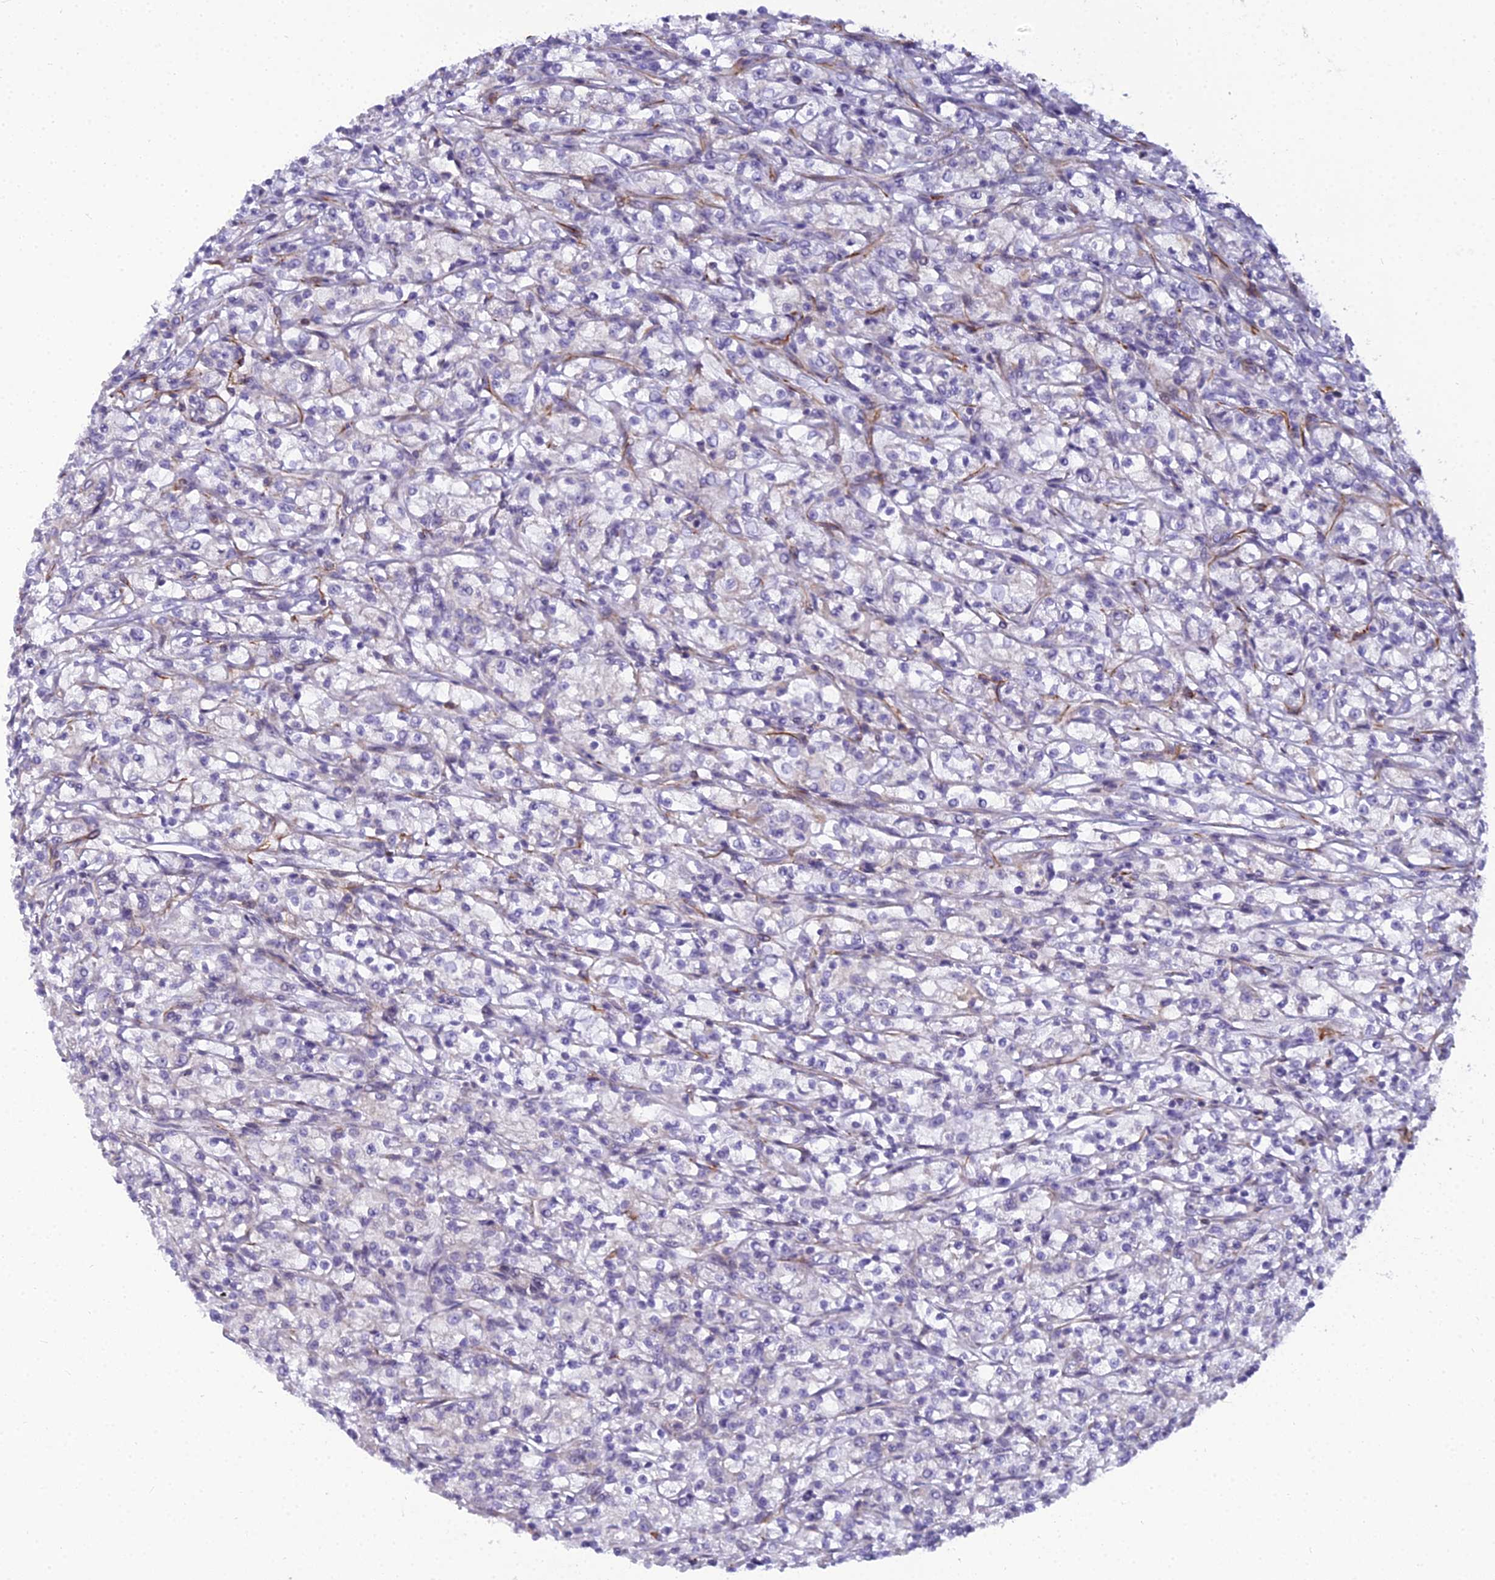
{"staining": {"intensity": "negative", "quantity": "none", "location": "none"}, "tissue": "renal cancer", "cell_type": "Tumor cells", "image_type": "cancer", "snomed": [{"axis": "morphology", "description": "Adenocarcinoma, NOS"}, {"axis": "topography", "description": "Kidney"}], "caption": "Histopathology image shows no protein staining in tumor cells of renal cancer (adenocarcinoma) tissue. The staining is performed using DAB brown chromogen with nuclei counter-stained in using hematoxylin.", "gene": "RGL3", "patient": {"sex": "female", "age": 59}}